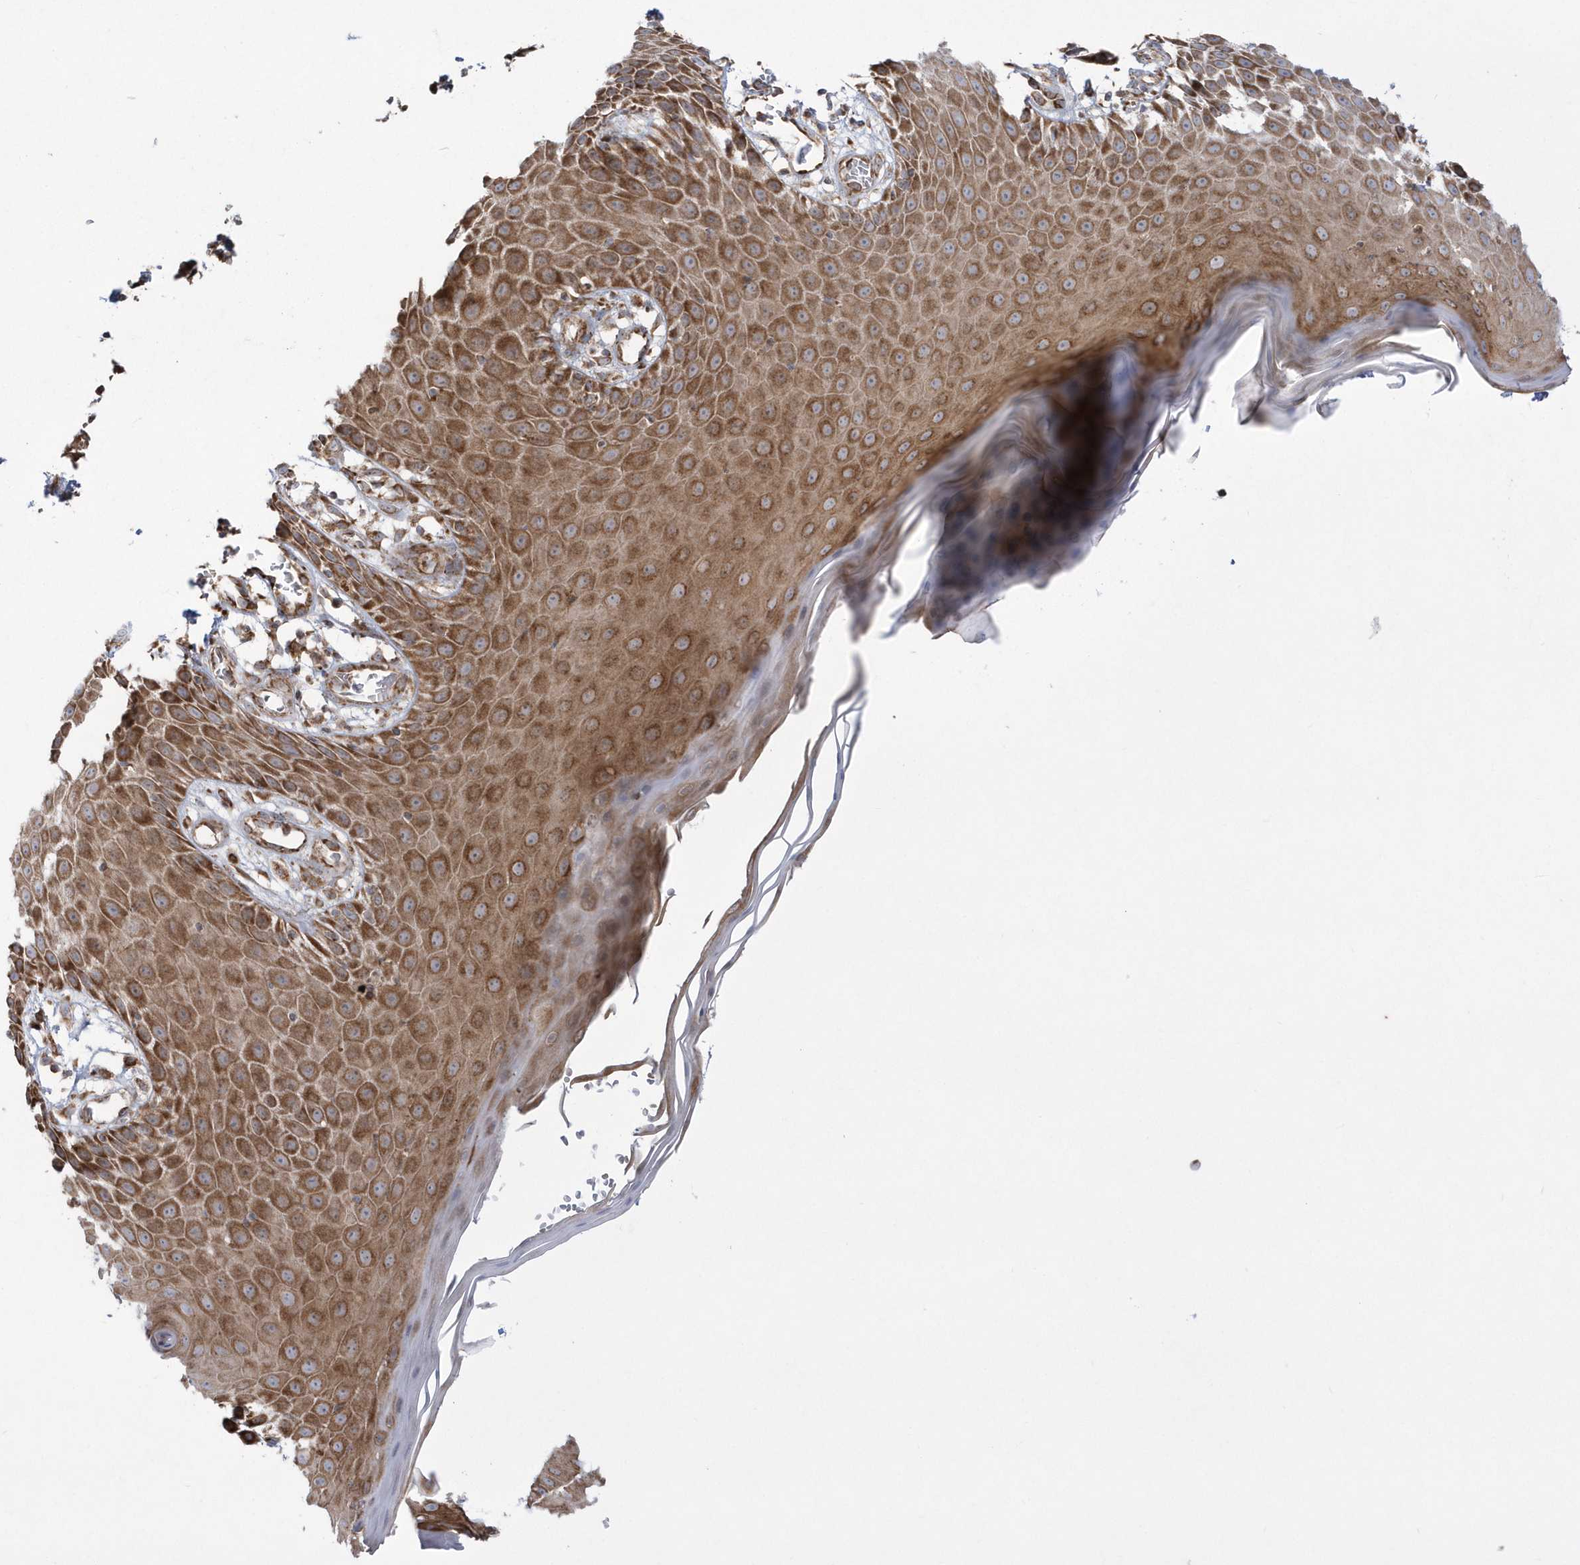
{"staining": {"intensity": "moderate", "quantity": ">75%", "location": "cytoplasmic/membranous"}, "tissue": "skin", "cell_type": "Epidermal cells", "image_type": "normal", "snomed": [{"axis": "morphology", "description": "Normal tissue, NOS"}, {"axis": "topography", "description": "Vulva"}], "caption": "An image of human skin stained for a protein exhibits moderate cytoplasmic/membranous brown staining in epidermal cells.", "gene": "SH3BP2", "patient": {"sex": "female", "age": 68}}